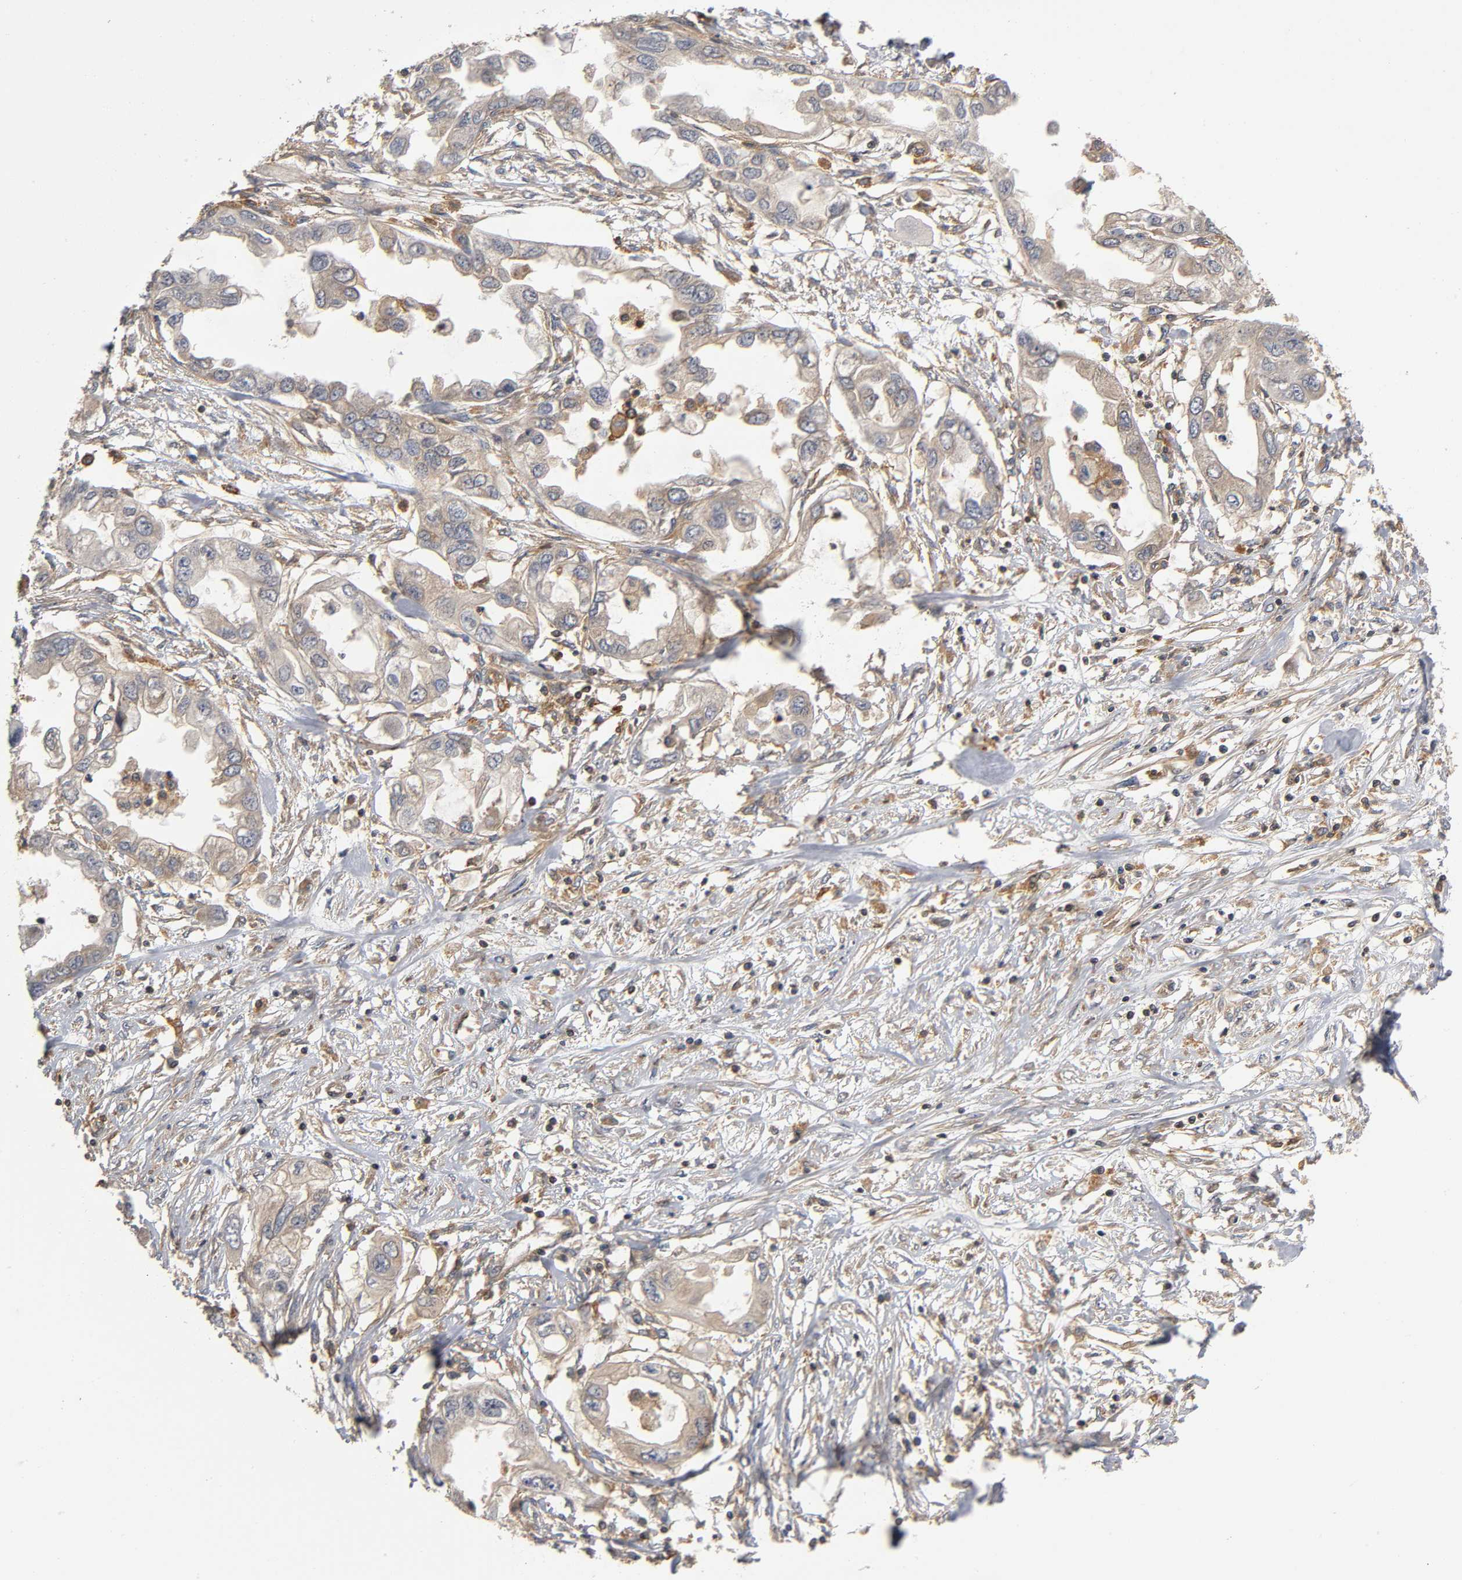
{"staining": {"intensity": "moderate", "quantity": "25%-75%", "location": "cytoplasmic/membranous"}, "tissue": "endometrial cancer", "cell_type": "Tumor cells", "image_type": "cancer", "snomed": [{"axis": "morphology", "description": "Adenocarcinoma, NOS"}, {"axis": "topography", "description": "Endometrium"}], "caption": "Immunohistochemistry image of endometrial adenocarcinoma stained for a protein (brown), which demonstrates medium levels of moderate cytoplasmic/membranous positivity in about 25%-75% of tumor cells.", "gene": "ACTR2", "patient": {"sex": "female", "age": 67}}